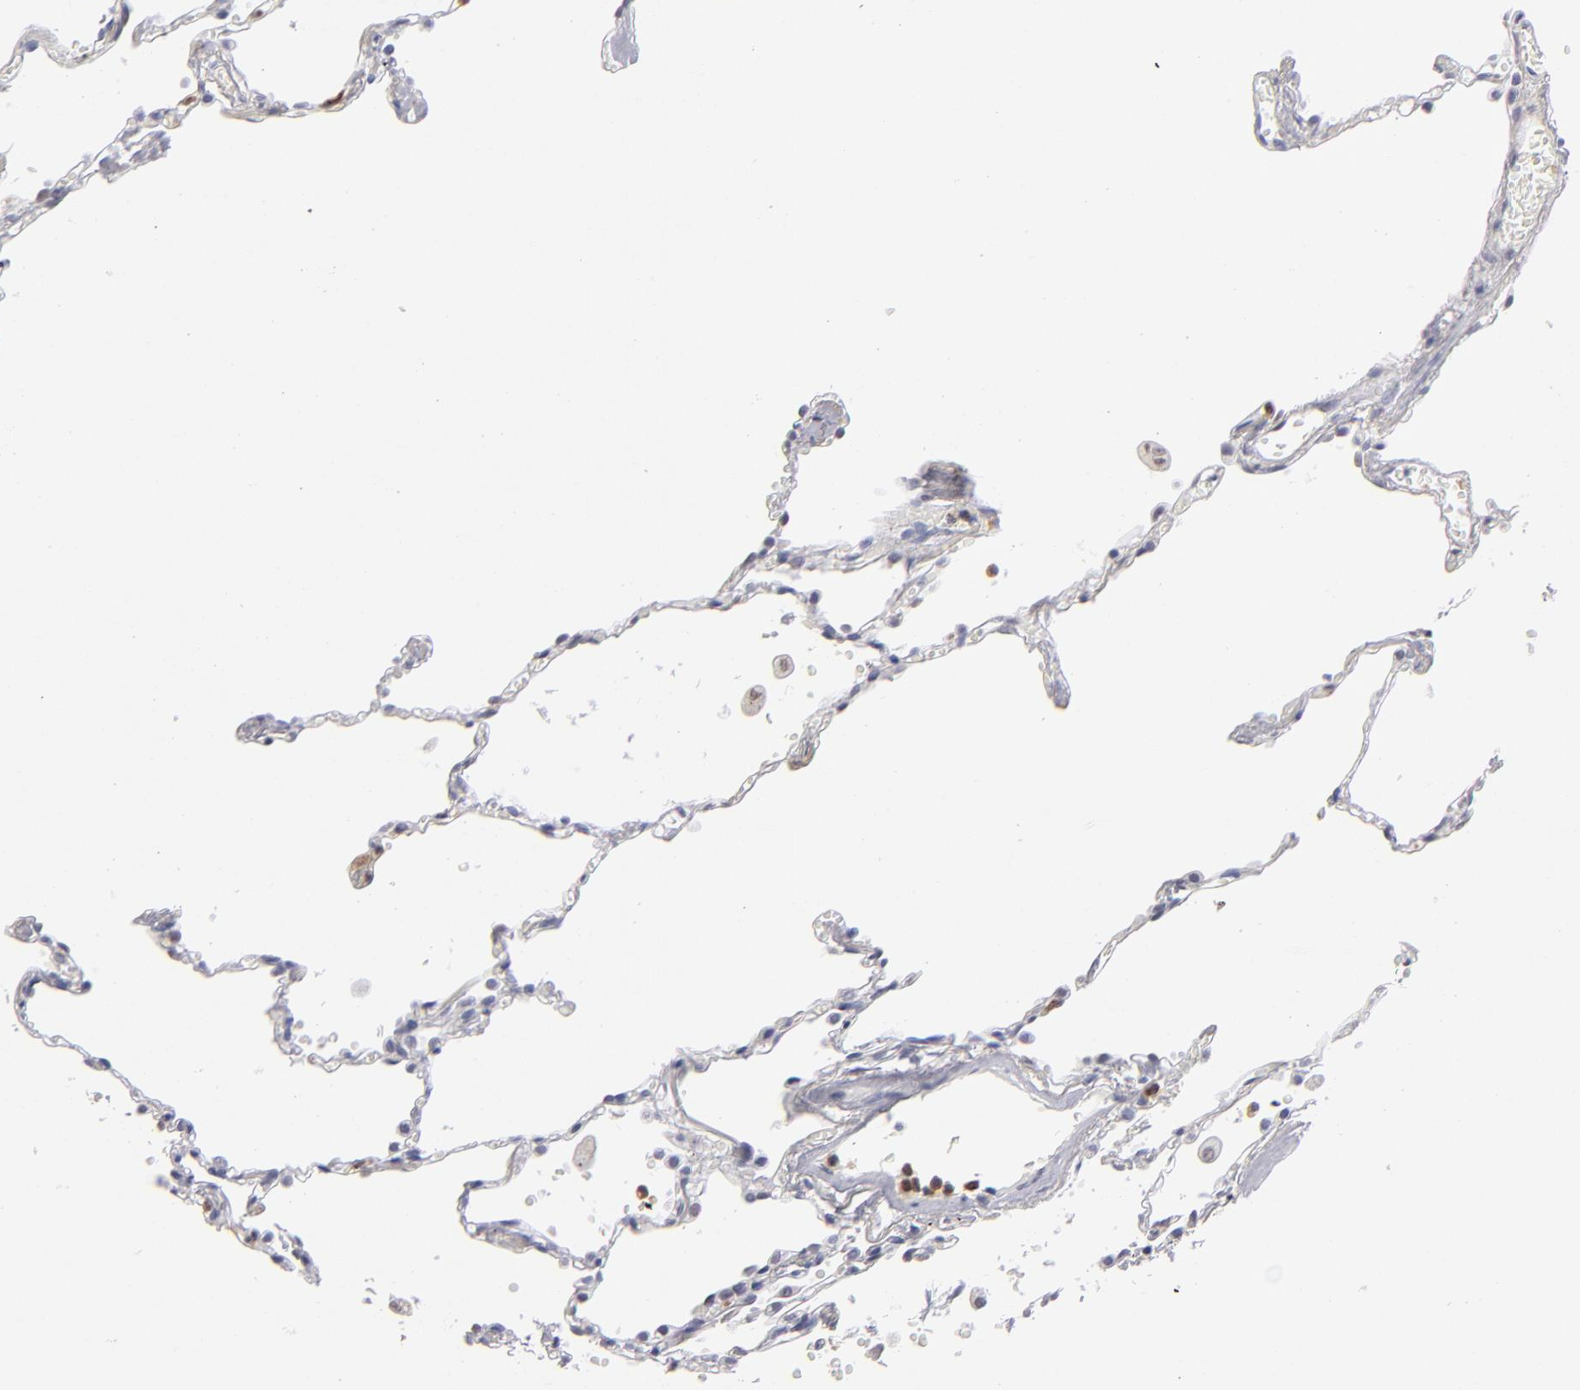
{"staining": {"intensity": "negative", "quantity": "none", "location": "none"}, "tissue": "lung", "cell_type": "Alveolar cells", "image_type": "normal", "snomed": [{"axis": "morphology", "description": "Normal tissue, NOS"}, {"axis": "topography", "description": "Lung"}], "caption": "This histopathology image is of unremarkable lung stained with IHC to label a protein in brown with the nuclei are counter-stained blue. There is no staining in alveolar cells.", "gene": "MGAM", "patient": {"sex": "male", "age": 71}}